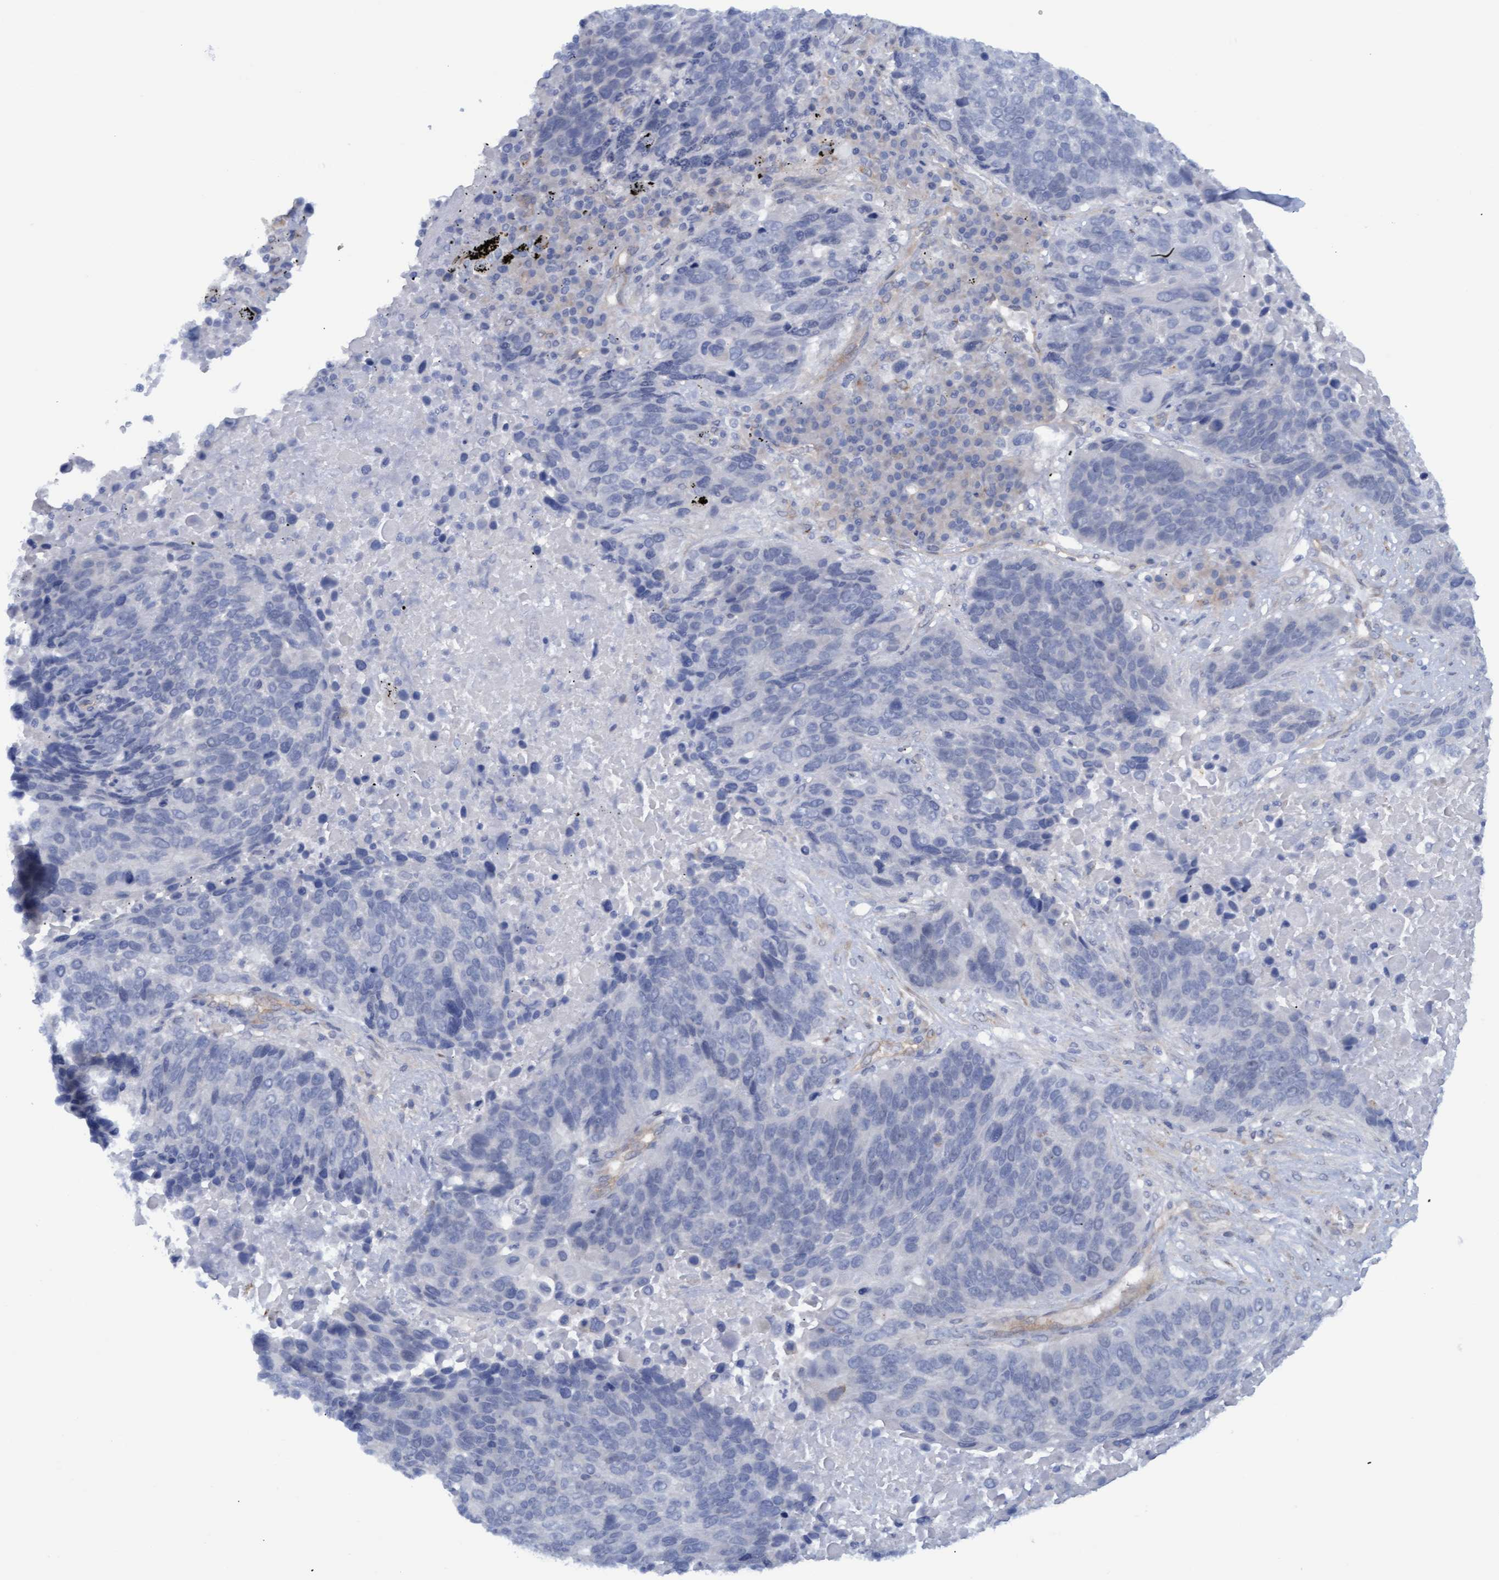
{"staining": {"intensity": "negative", "quantity": "none", "location": "none"}, "tissue": "lung cancer", "cell_type": "Tumor cells", "image_type": "cancer", "snomed": [{"axis": "morphology", "description": "Squamous cell carcinoma, NOS"}, {"axis": "topography", "description": "Lung"}], "caption": "Tumor cells show no significant protein expression in lung cancer.", "gene": "STXBP1", "patient": {"sex": "male", "age": 66}}